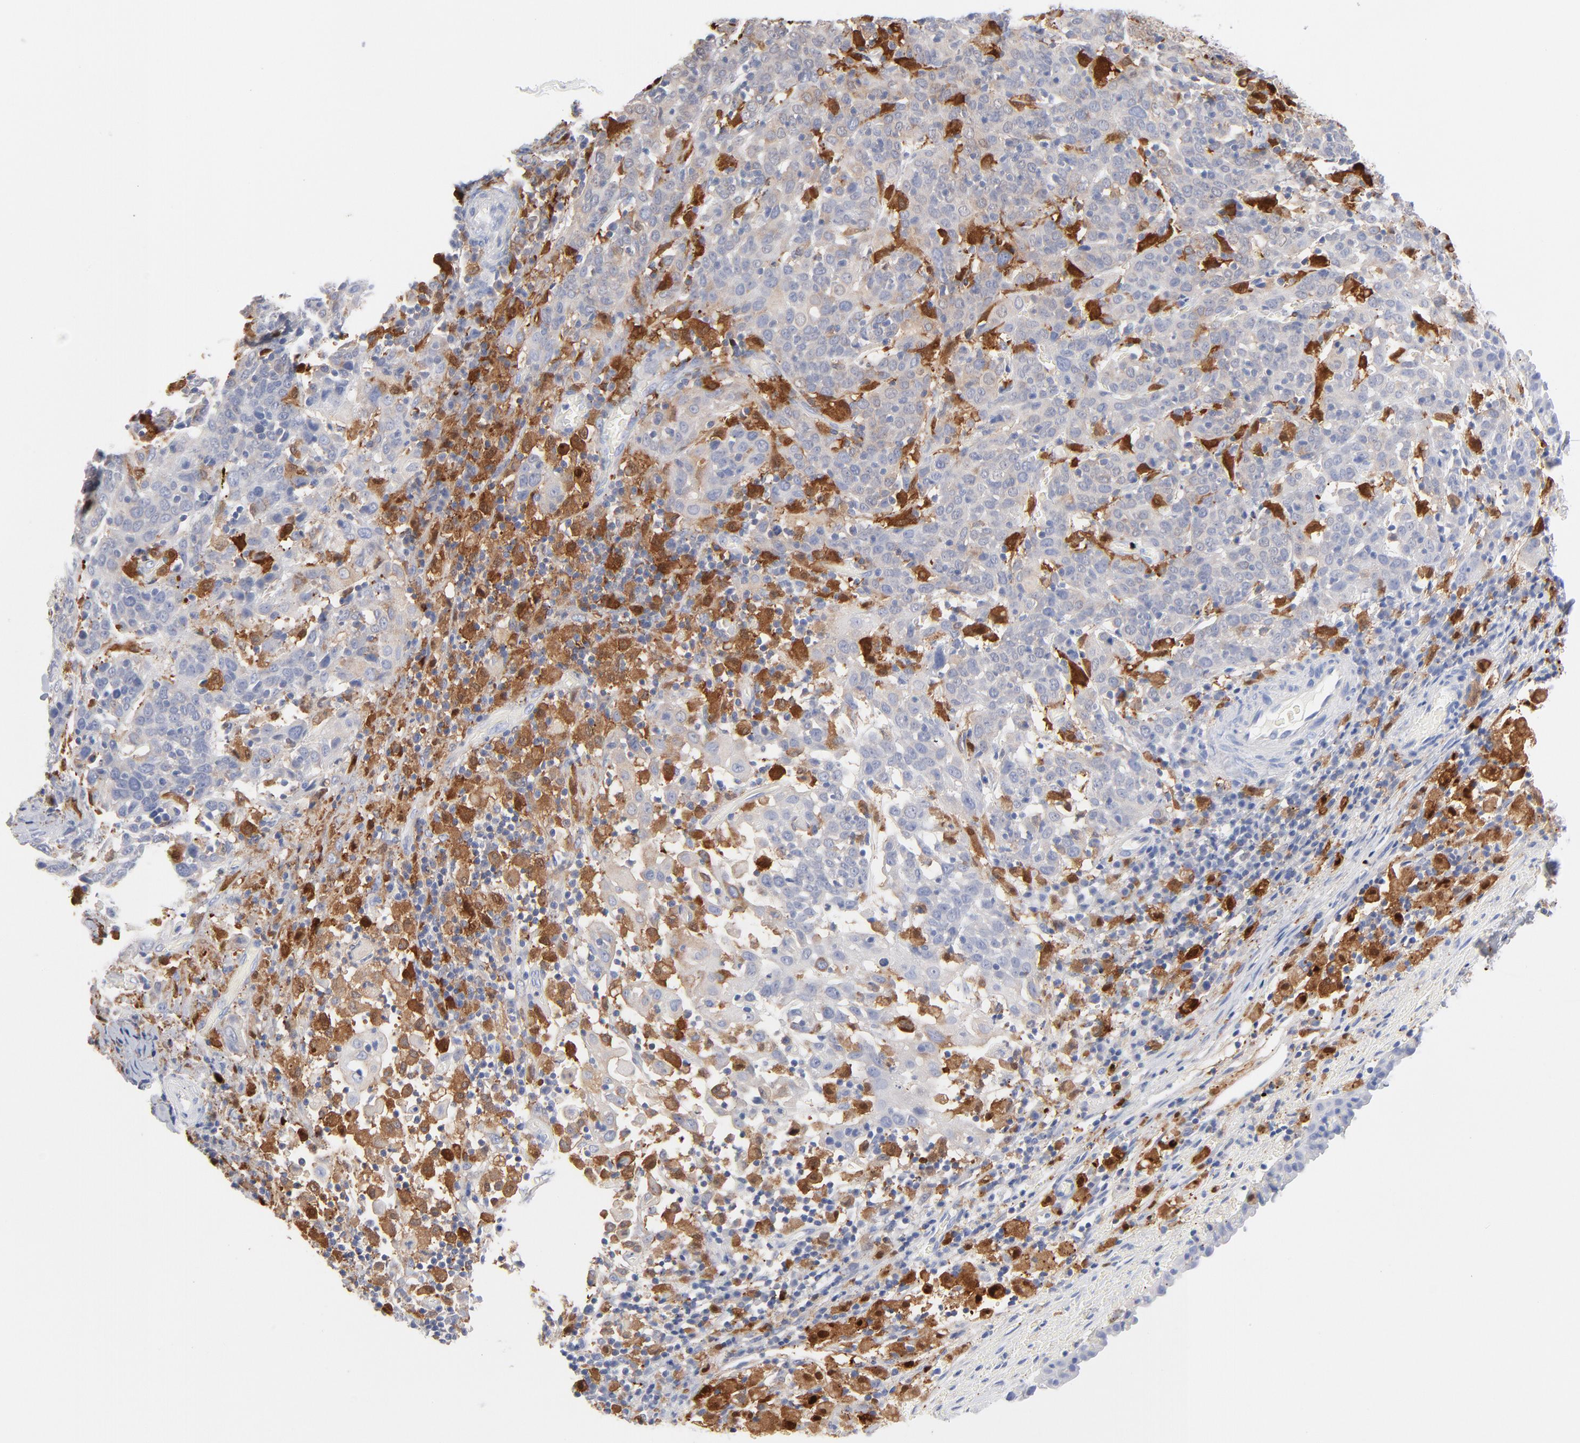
{"staining": {"intensity": "negative", "quantity": "none", "location": "none"}, "tissue": "cervical cancer", "cell_type": "Tumor cells", "image_type": "cancer", "snomed": [{"axis": "morphology", "description": "Normal tissue, NOS"}, {"axis": "morphology", "description": "Squamous cell carcinoma, NOS"}, {"axis": "topography", "description": "Cervix"}], "caption": "The micrograph displays no significant staining in tumor cells of cervical cancer.", "gene": "IFIT2", "patient": {"sex": "female", "age": 67}}